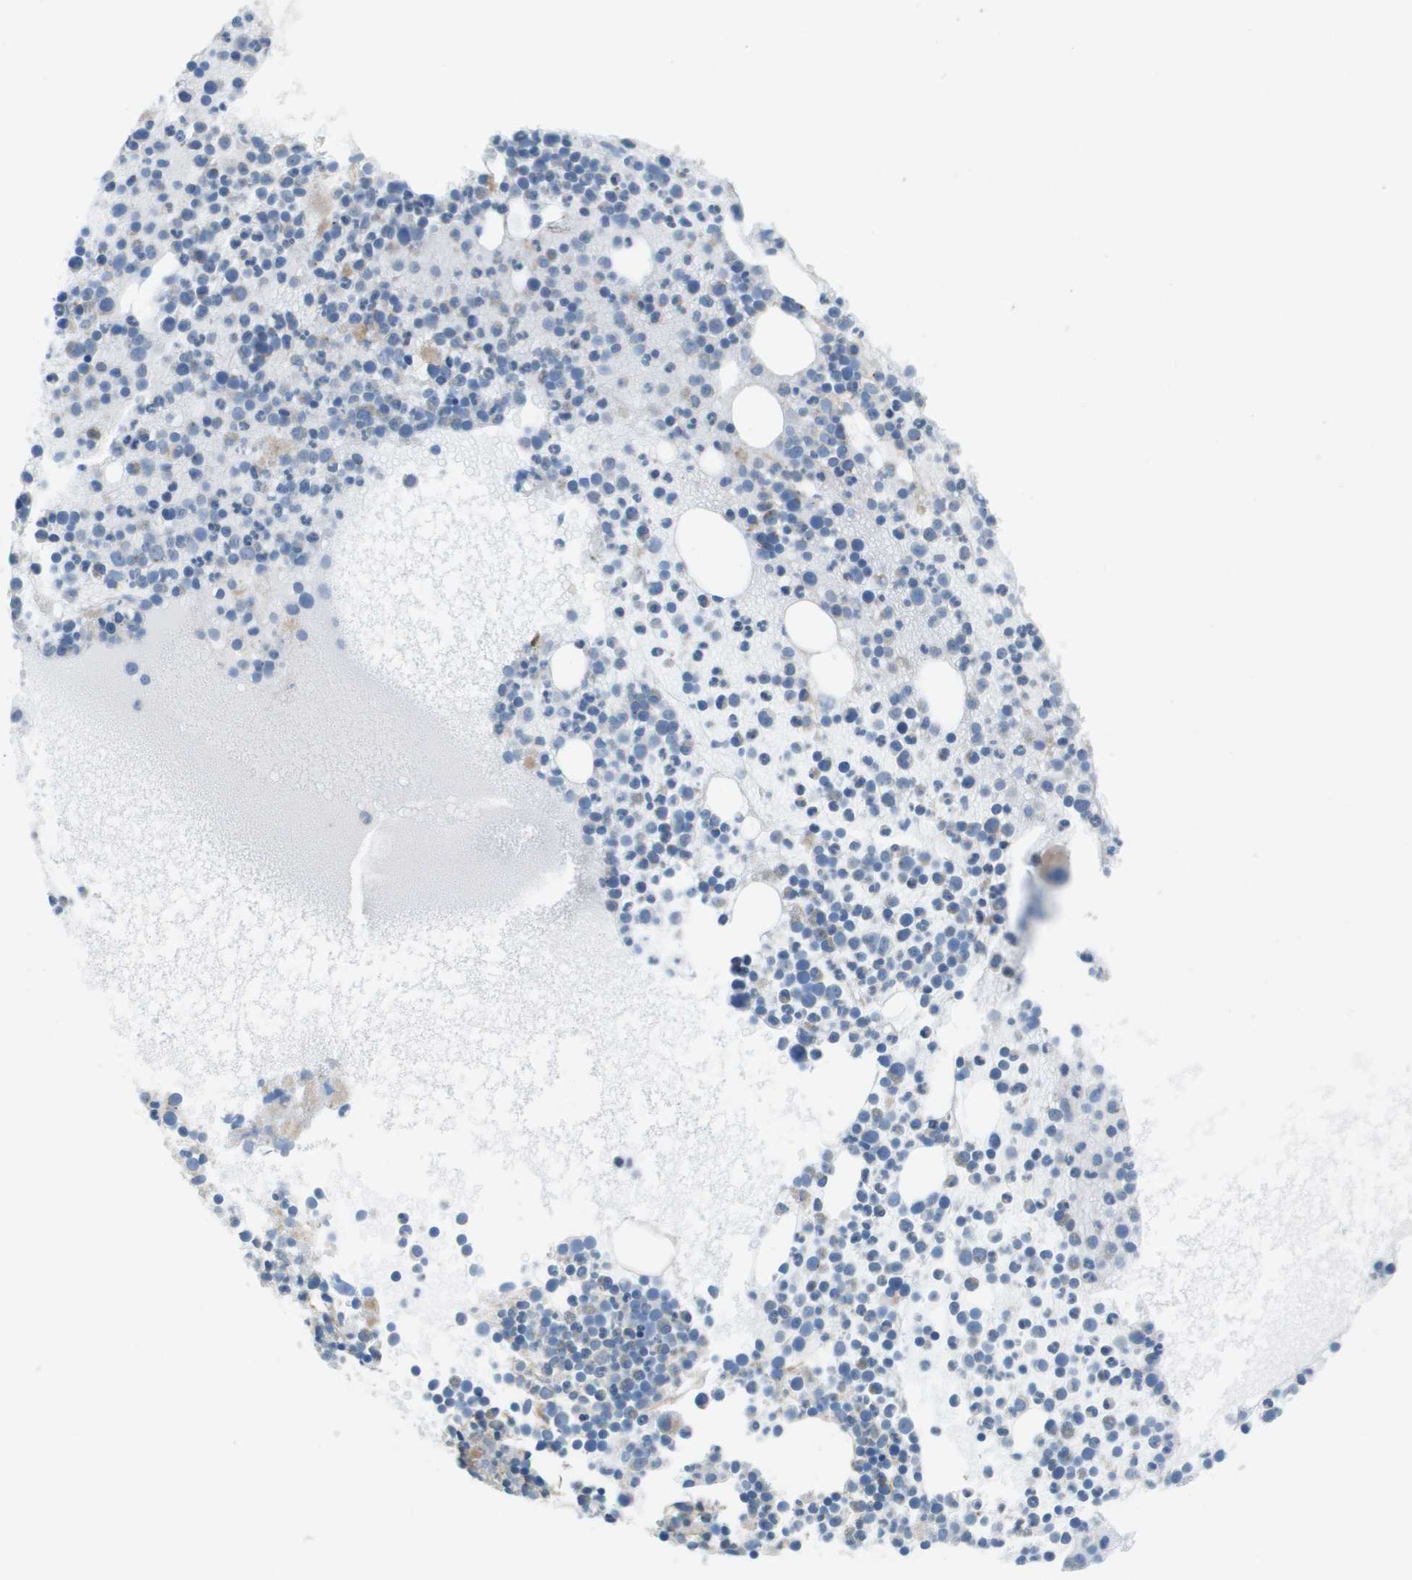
{"staining": {"intensity": "moderate", "quantity": "25%-75%", "location": "cytoplasmic/membranous"}, "tissue": "bone marrow", "cell_type": "Hematopoietic cells", "image_type": "normal", "snomed": [{"axis": "morphology", "description": "Normal tissue, NOS"}, {"axis": "morphology", "description": "Inflammation, NOS"}, {"axis": "topography", "description": "Bone marrow"}], "caption": "Hematopoietic cells display medium levels of moderate cytoplasmic/membranous staining in about 25%-75% of cells in unremarkable bone marrow. (brown staining indicates protein expression, while blue staining denotes nuclei).", "gene": "GALNT6", "patient": {"sex": "male", "age": 58}}